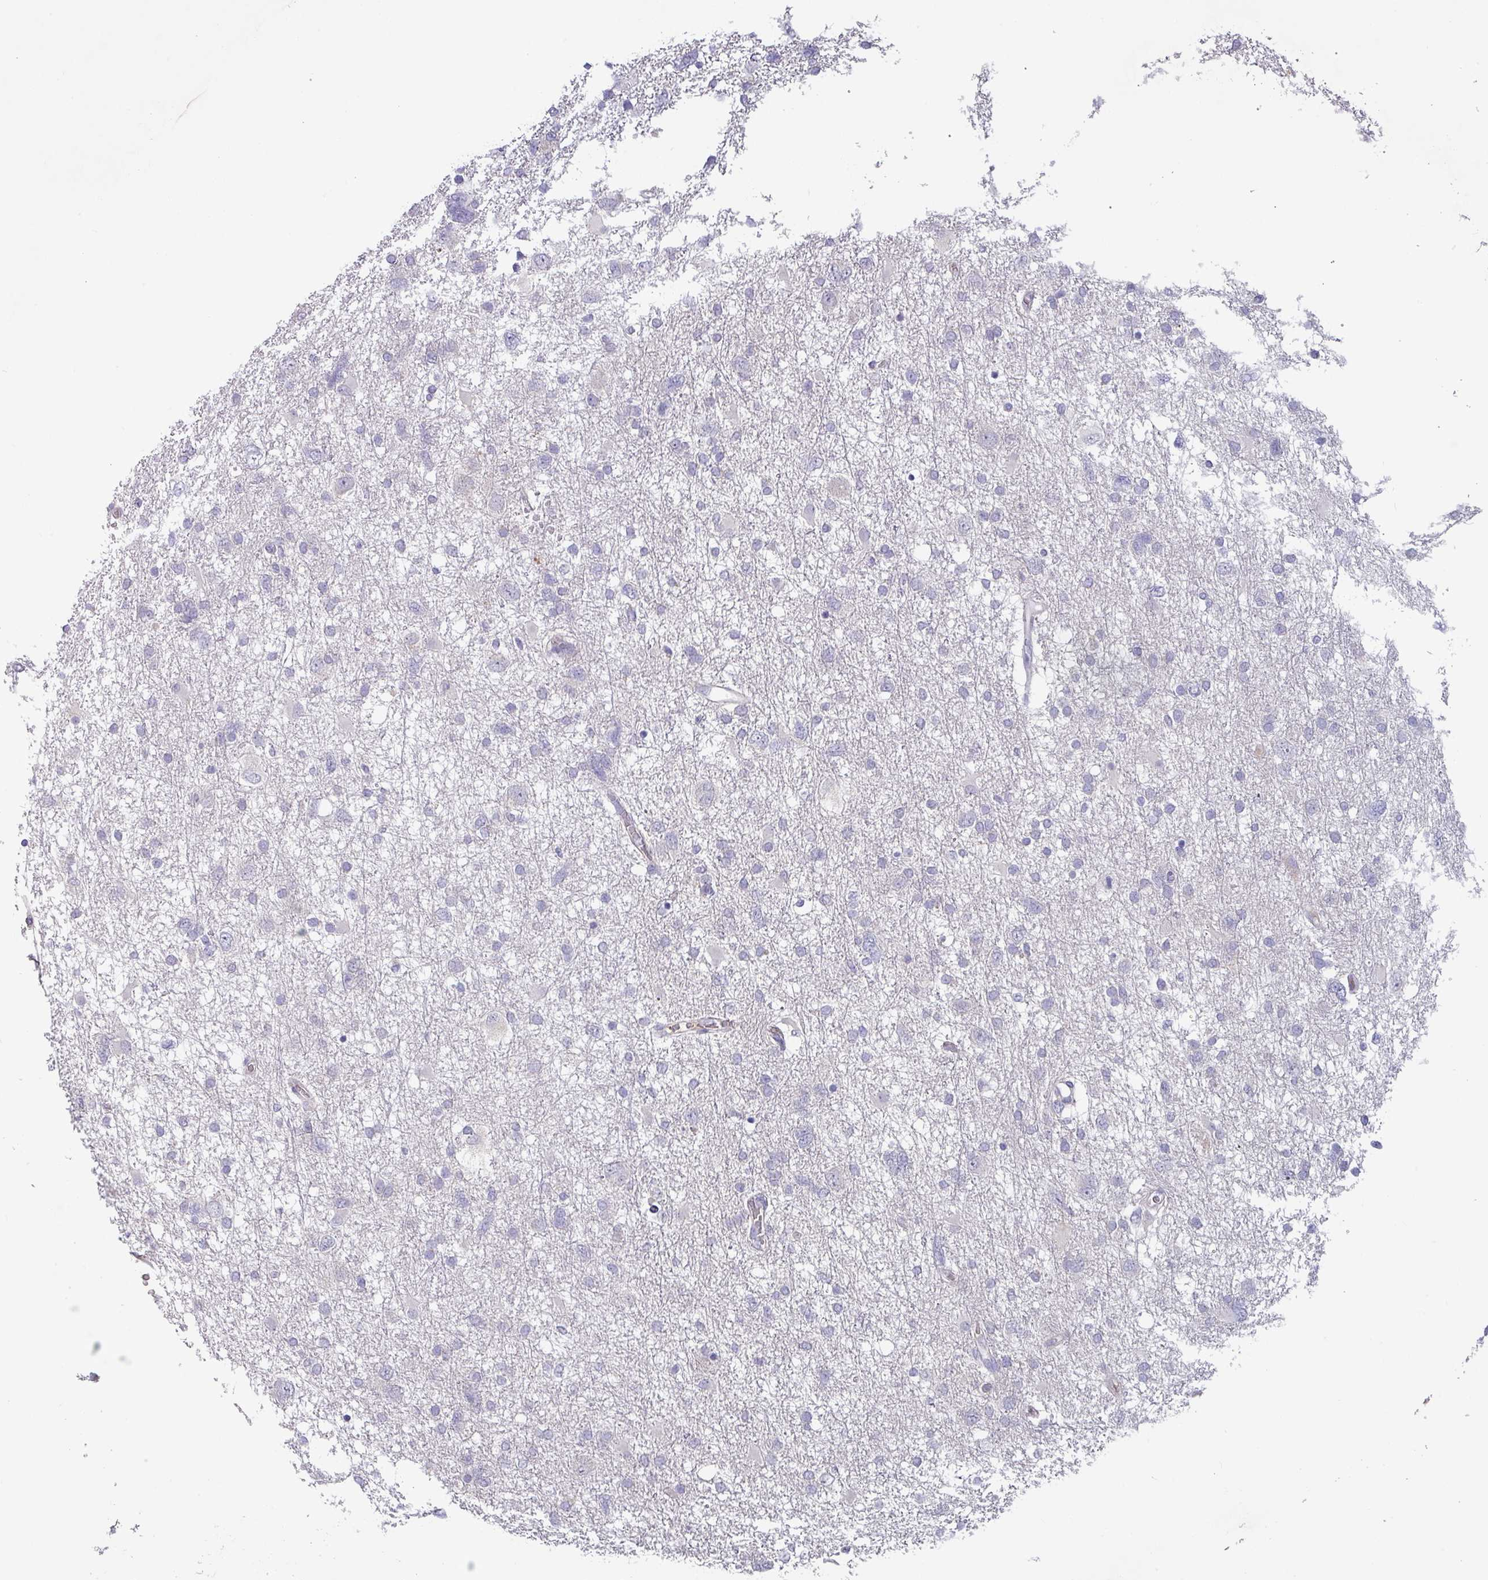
{"staining": {"intensity": "negative", "quantity": "none", "location": "none"}, "tissue": "glioma", "cell_type": "Tumor cells", "image_type": "cancer", "snomed": [{"axis": "morphology", "description": "Glioma, malignant, High grade"}, {"axis": "topography", "description": "Brain"}], "caption": "The immunohistochemistry (IHC) histopathology image has no significant expression in tumor cells of high-grade glioma (malignant) tissue.", "gene": "KLHL3", "patient": {"sex": "male", "age": 61}}